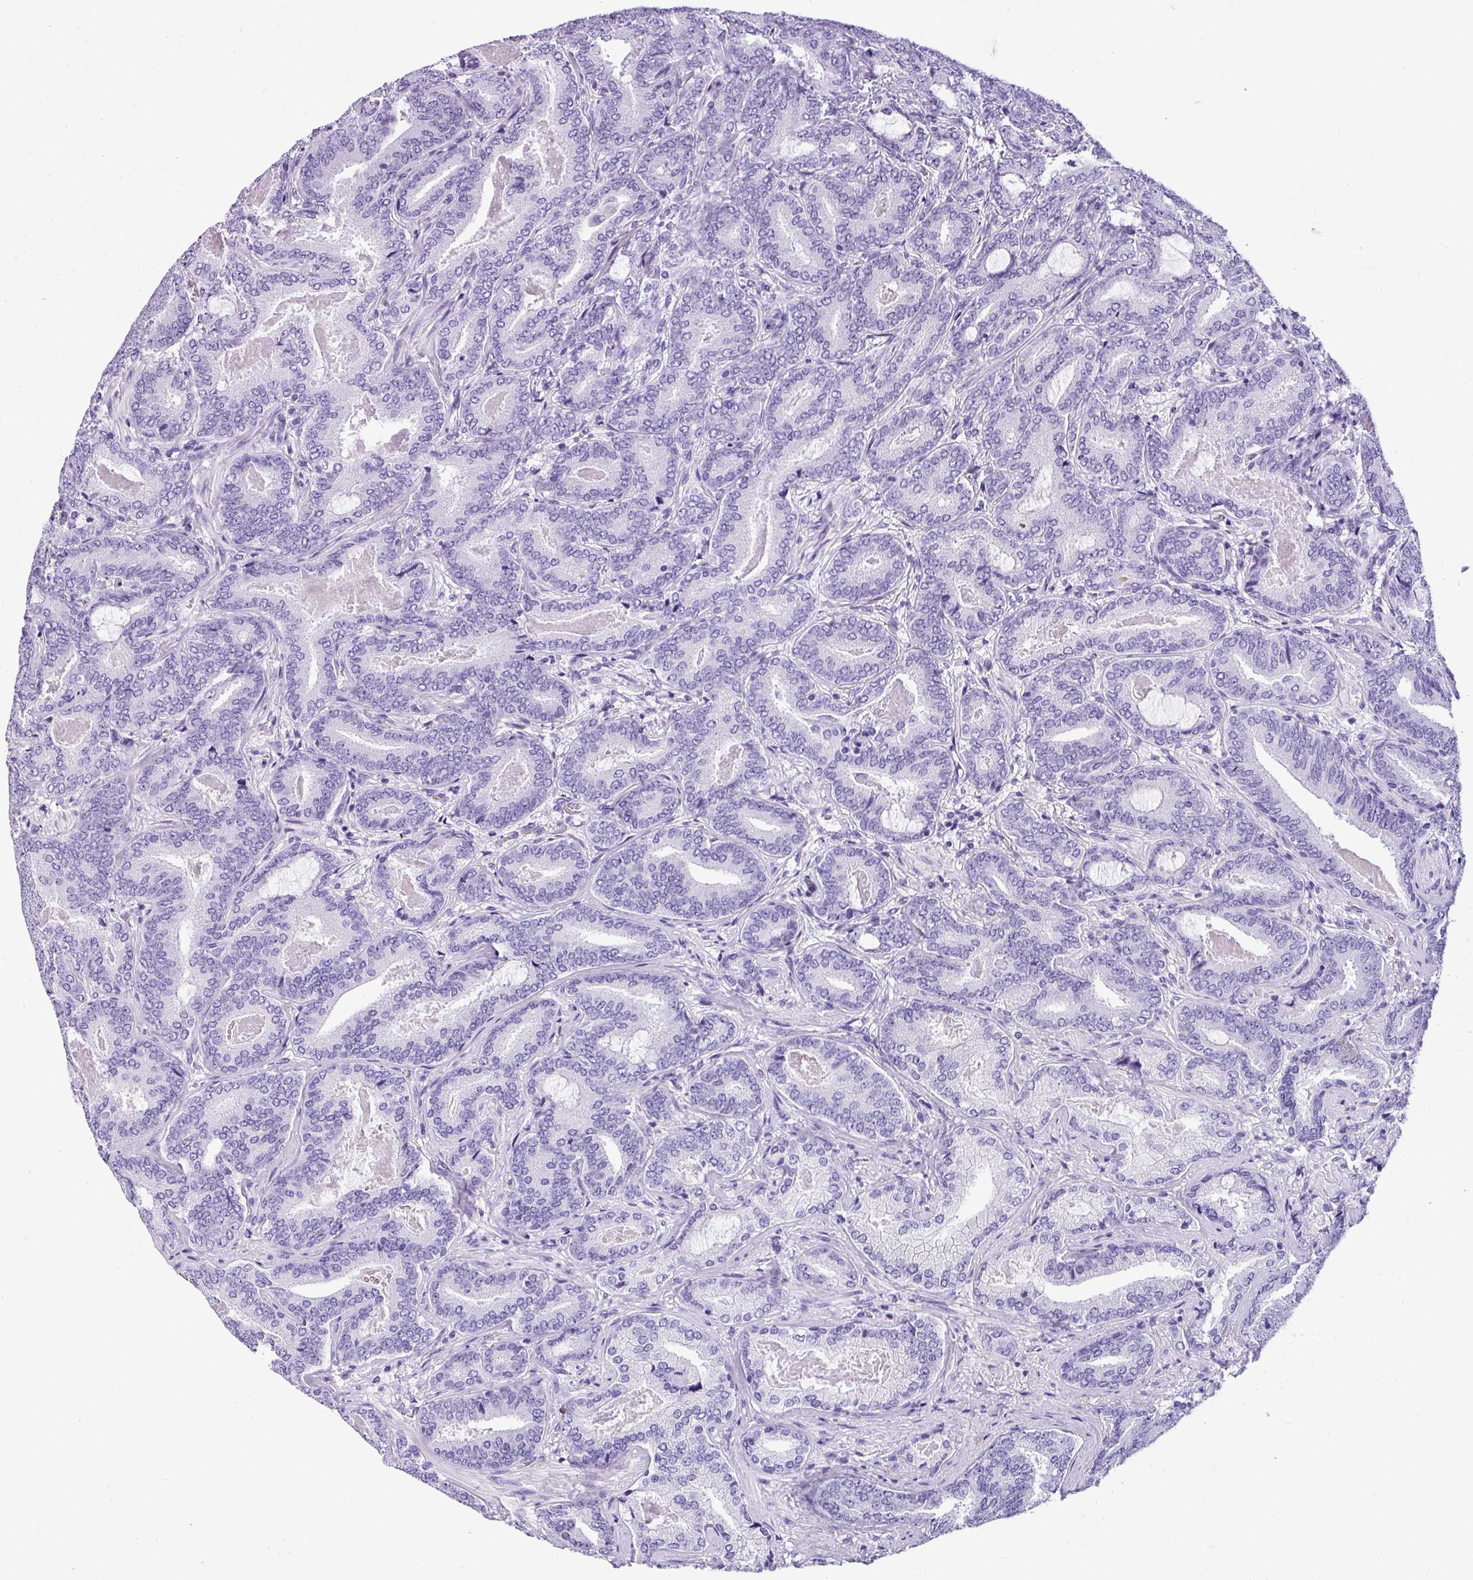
{"staining": {"intensity": "negative", "quantity": "none", "location": "none"}, "tissue": "prostate cancer", "cell_type": "Tumor cells", "image_type": "cancer", "snomed": [{"axis": "morphology", "description": "Adenocarcinoma, Low grade"}, {"axis": "topography", "description": "Prostate and seminal vesicle, NOS"}], "caption": "Tumor cells show no significant expression in prostate cancer (adenocarcinoma (low-grade)).", "gene": "MUC21", "patient": {"sex": "male", "age": 61}}